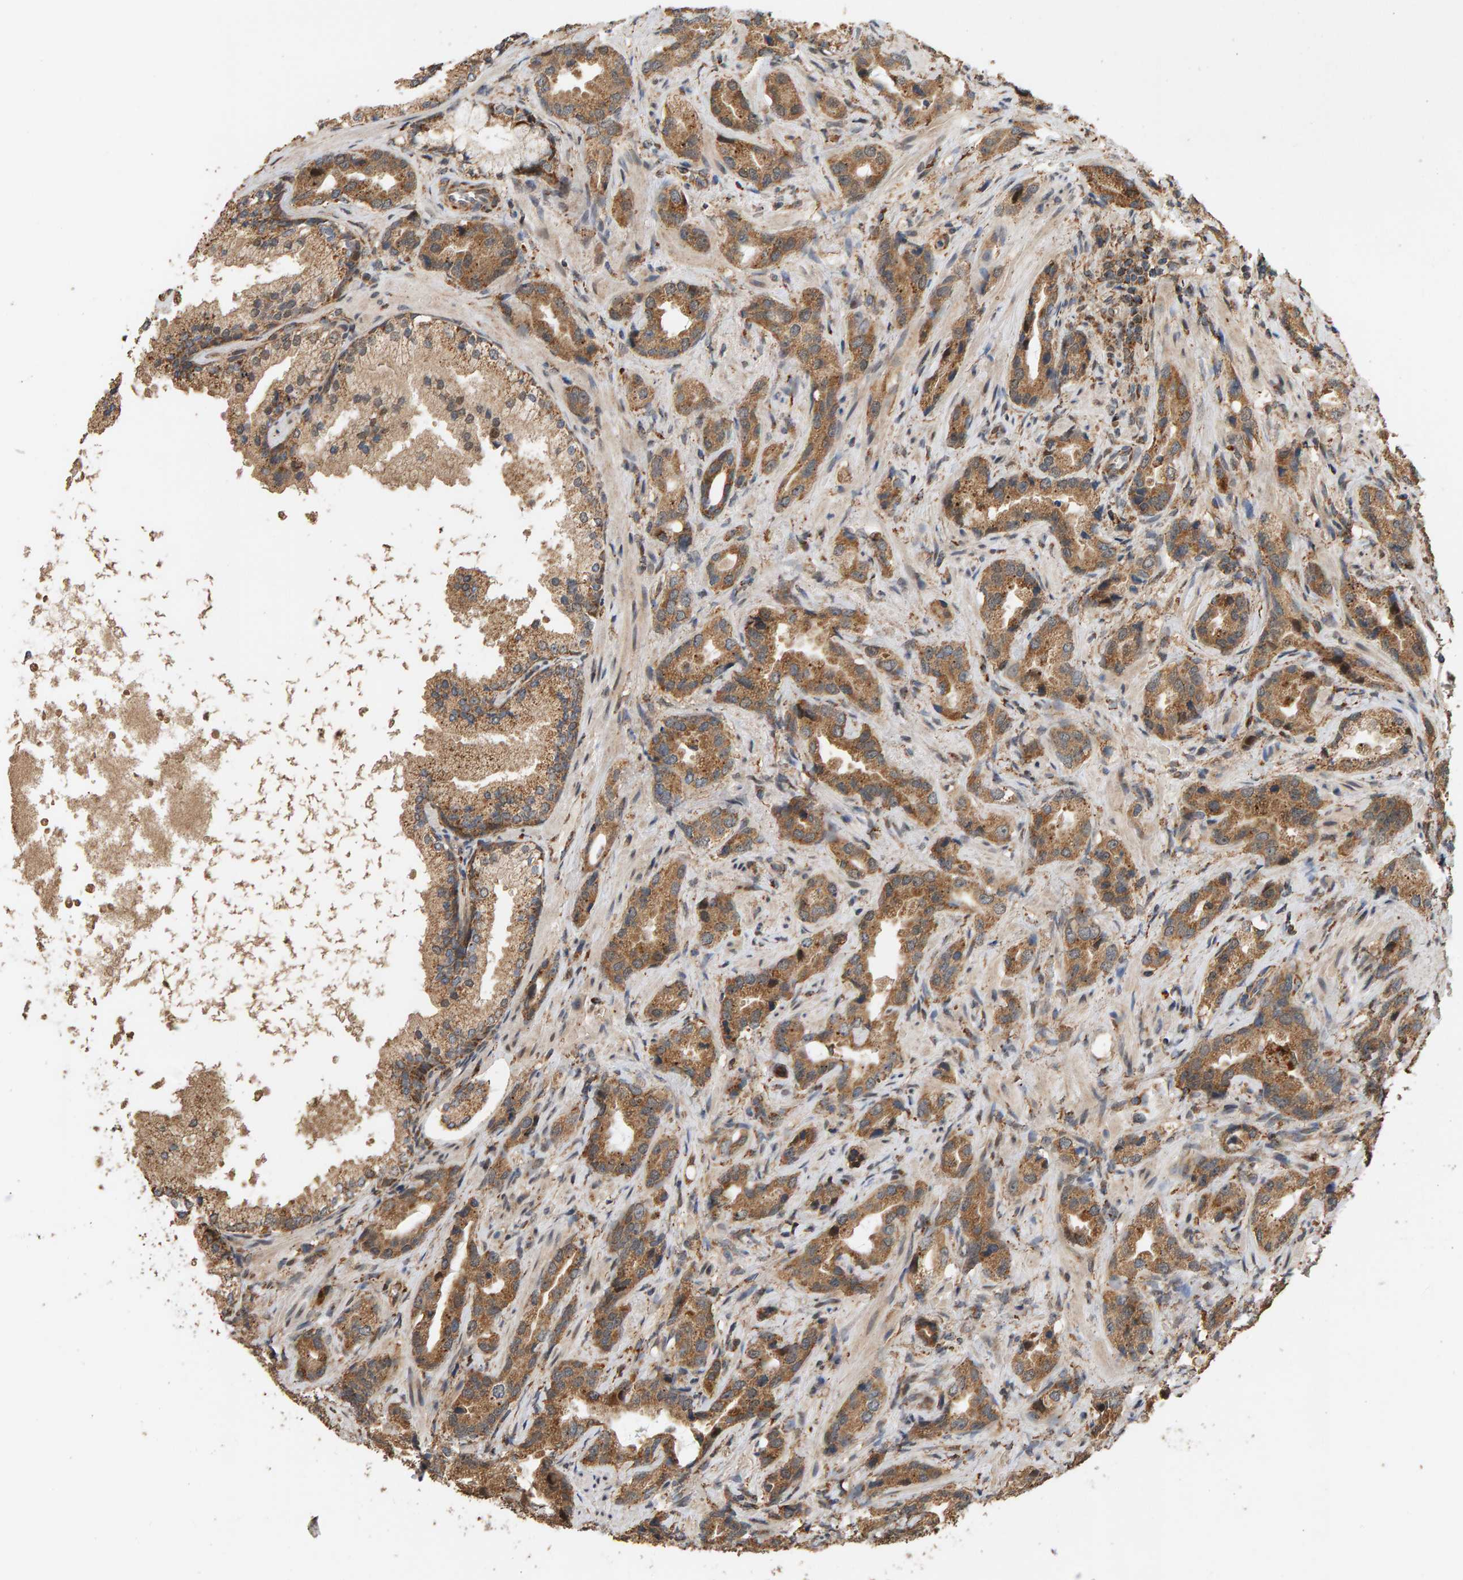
{"staining": {"intensity": "moderate", "quantity": ">75%", "location": "cytoplasmic/membranous"}, "tissue": "prostate cancer", "cell_type": "Tumor cells", "image_type": "cancer", "snomed": [{"axis": "morphology", "description": "Adenocarcinoma, High grade"}, {"axis": "topography", "description": "Prostate"}], "caption": "There is medium levels of moderate cytoplasmic/membranous positivity in tumor cells of prostate cancer, as demonstrated by immunohistochemical staining (brown color).", "gene": "GSTK1", "patient": {"sex": "male", "age": 63}}